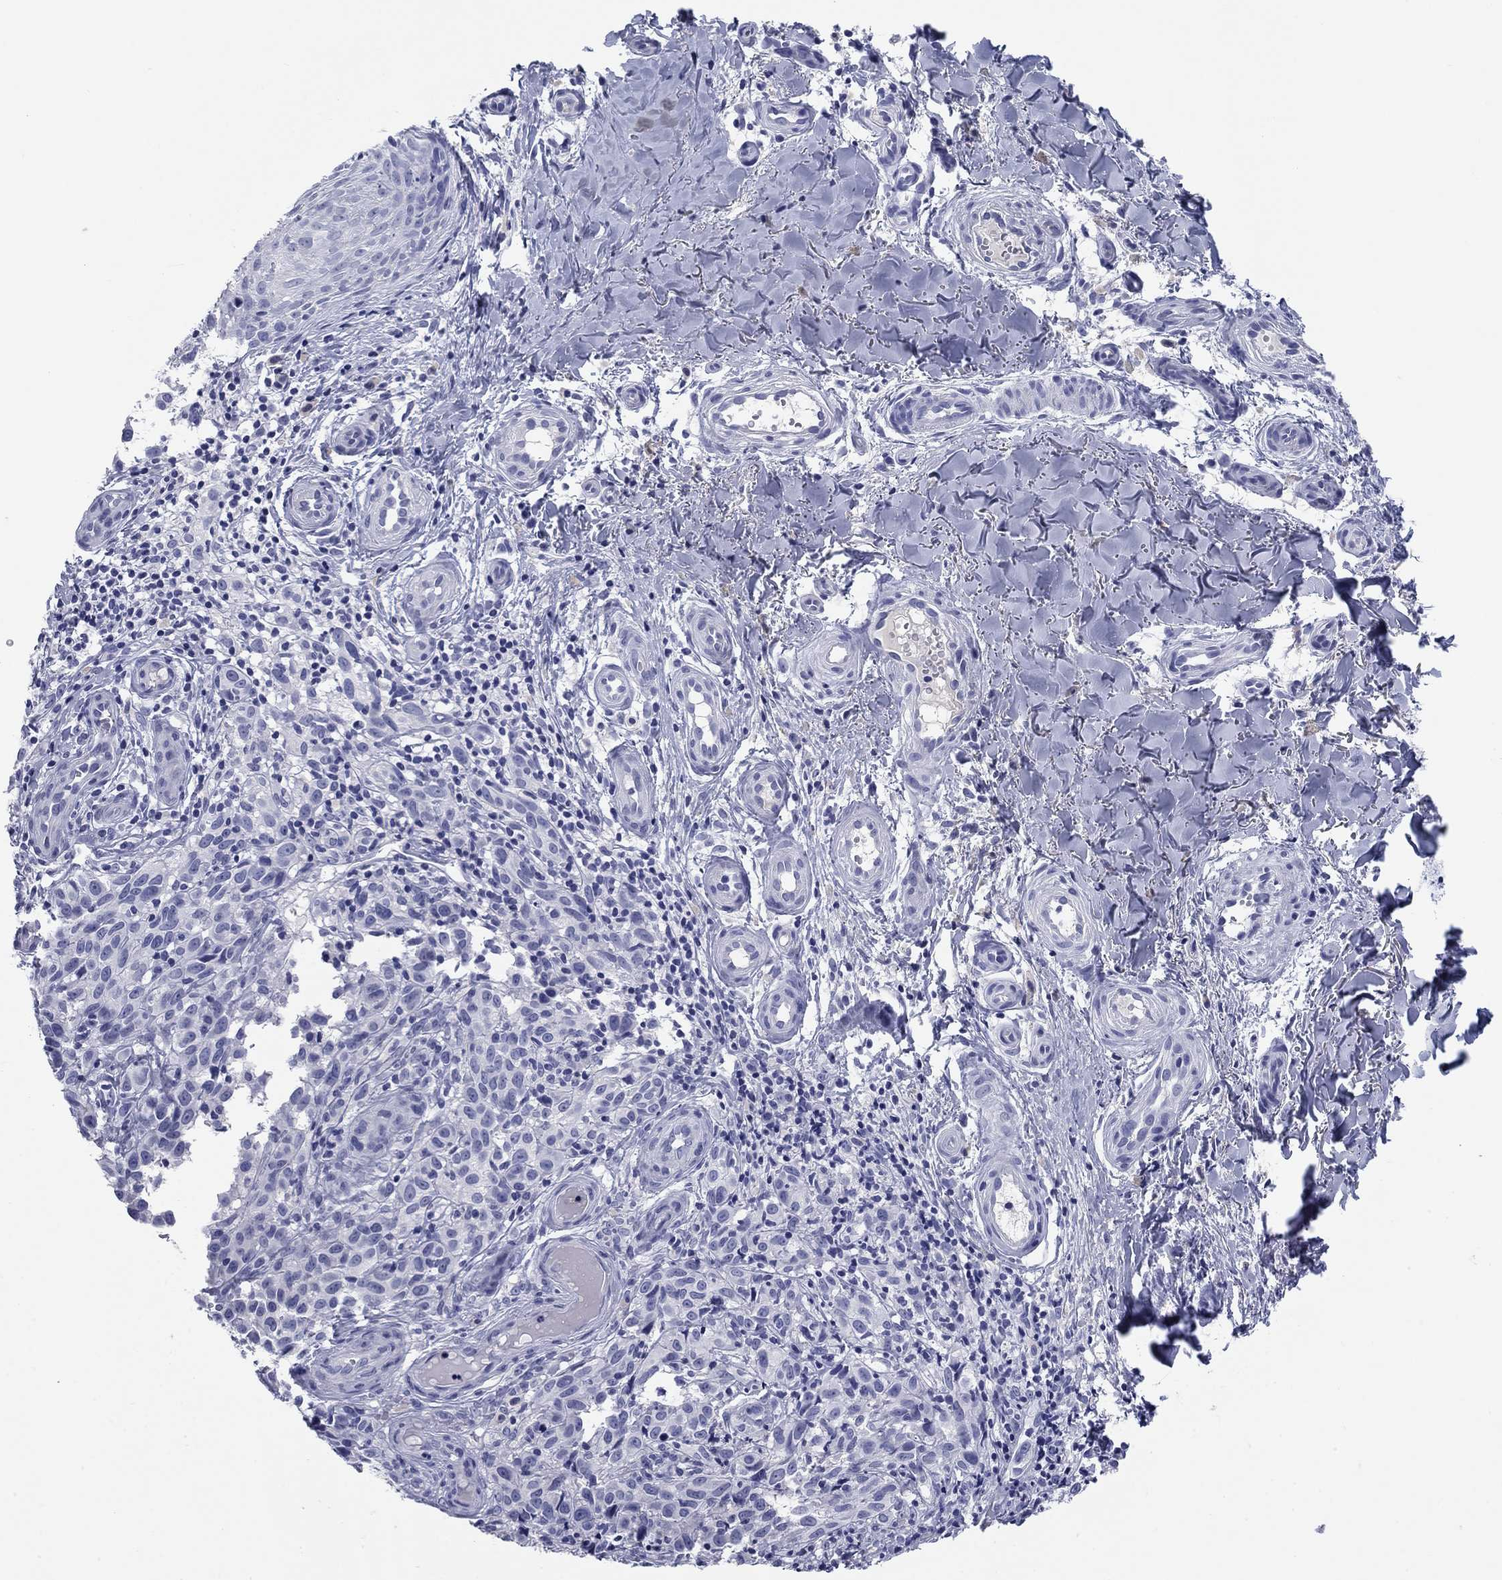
{"staining": {"intensity": "negative", "quantity": "none", "location": "none"}, "tissue": "melanoma", "cell_type": "Tumor cells", "image_type": "cancer", "snomed": [{"axis": "morphology", "description": "Malignant melanoma, NOS"}, {"axis": "topography", "description": "Skin"}], "caption": "A high-resolution histopathology image shows immunohistochemistry staining of melanoma, which exhibits no significant staining in tumor cells.", "gene": "KCNH1", "patient": {"sex": "female", "age": 53}}